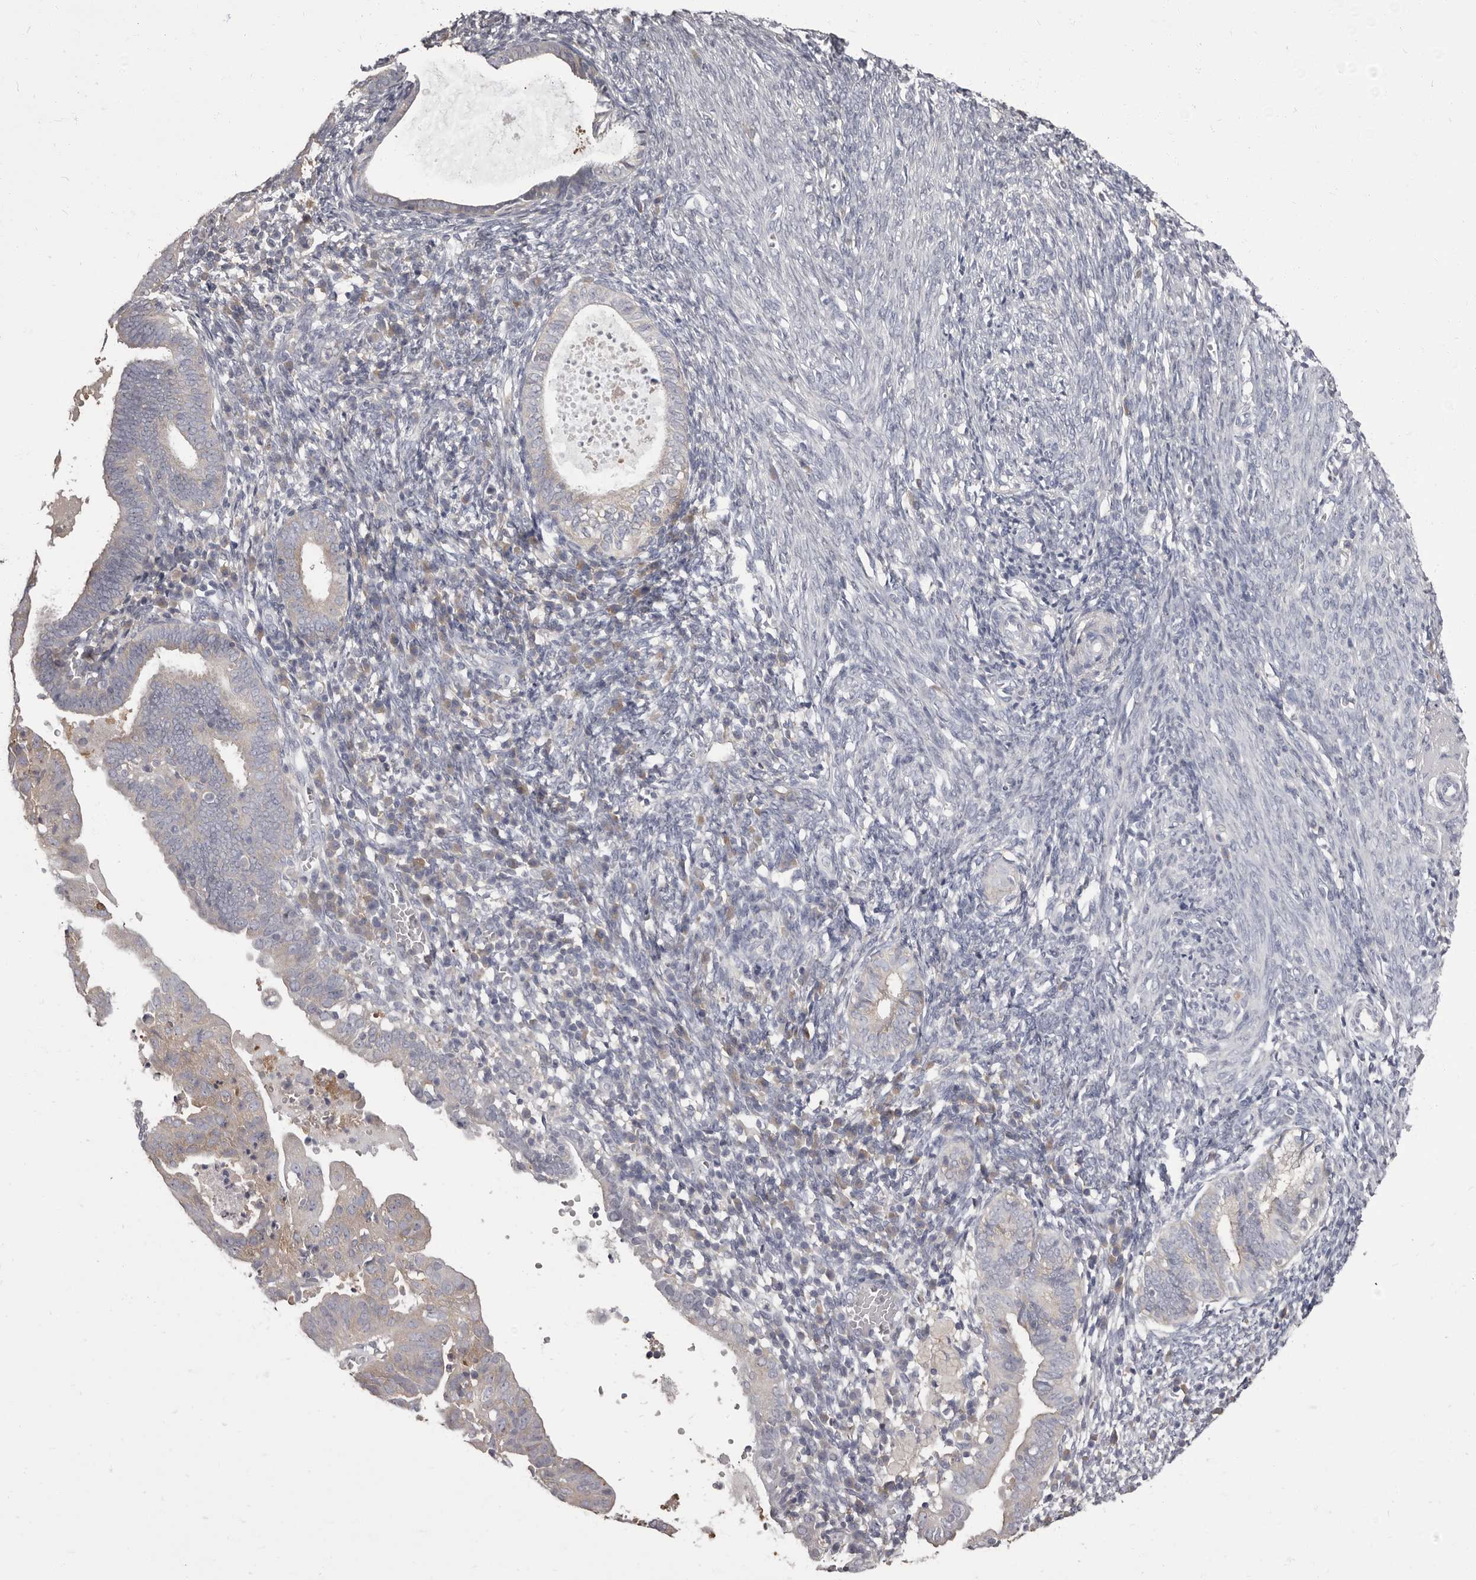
{"staining": {"intensity": "weak", "quantity": "<25%", "location": "cytoplasmic/membranous"}, "tissue": "endometrial cancer", "cell_type": "Tumor cells", "image_type": "cancer", "snomed": [{"axis": "morphology", "description": "Adenocarcinoma, NOS"}, {"axis": "topography", "description": "Uterus"}], "caption": "The histopathology image exhibits no significant positivity in tumor cells of adenocarcinoma (endometrial). The staining is performed using DAB (3,3'-diaminobenzidine) brown chromogen with nuclei counter-stained in using hematoxylin.", "gene": "APEH", "patient": {"sex": "female", "age": 77}}